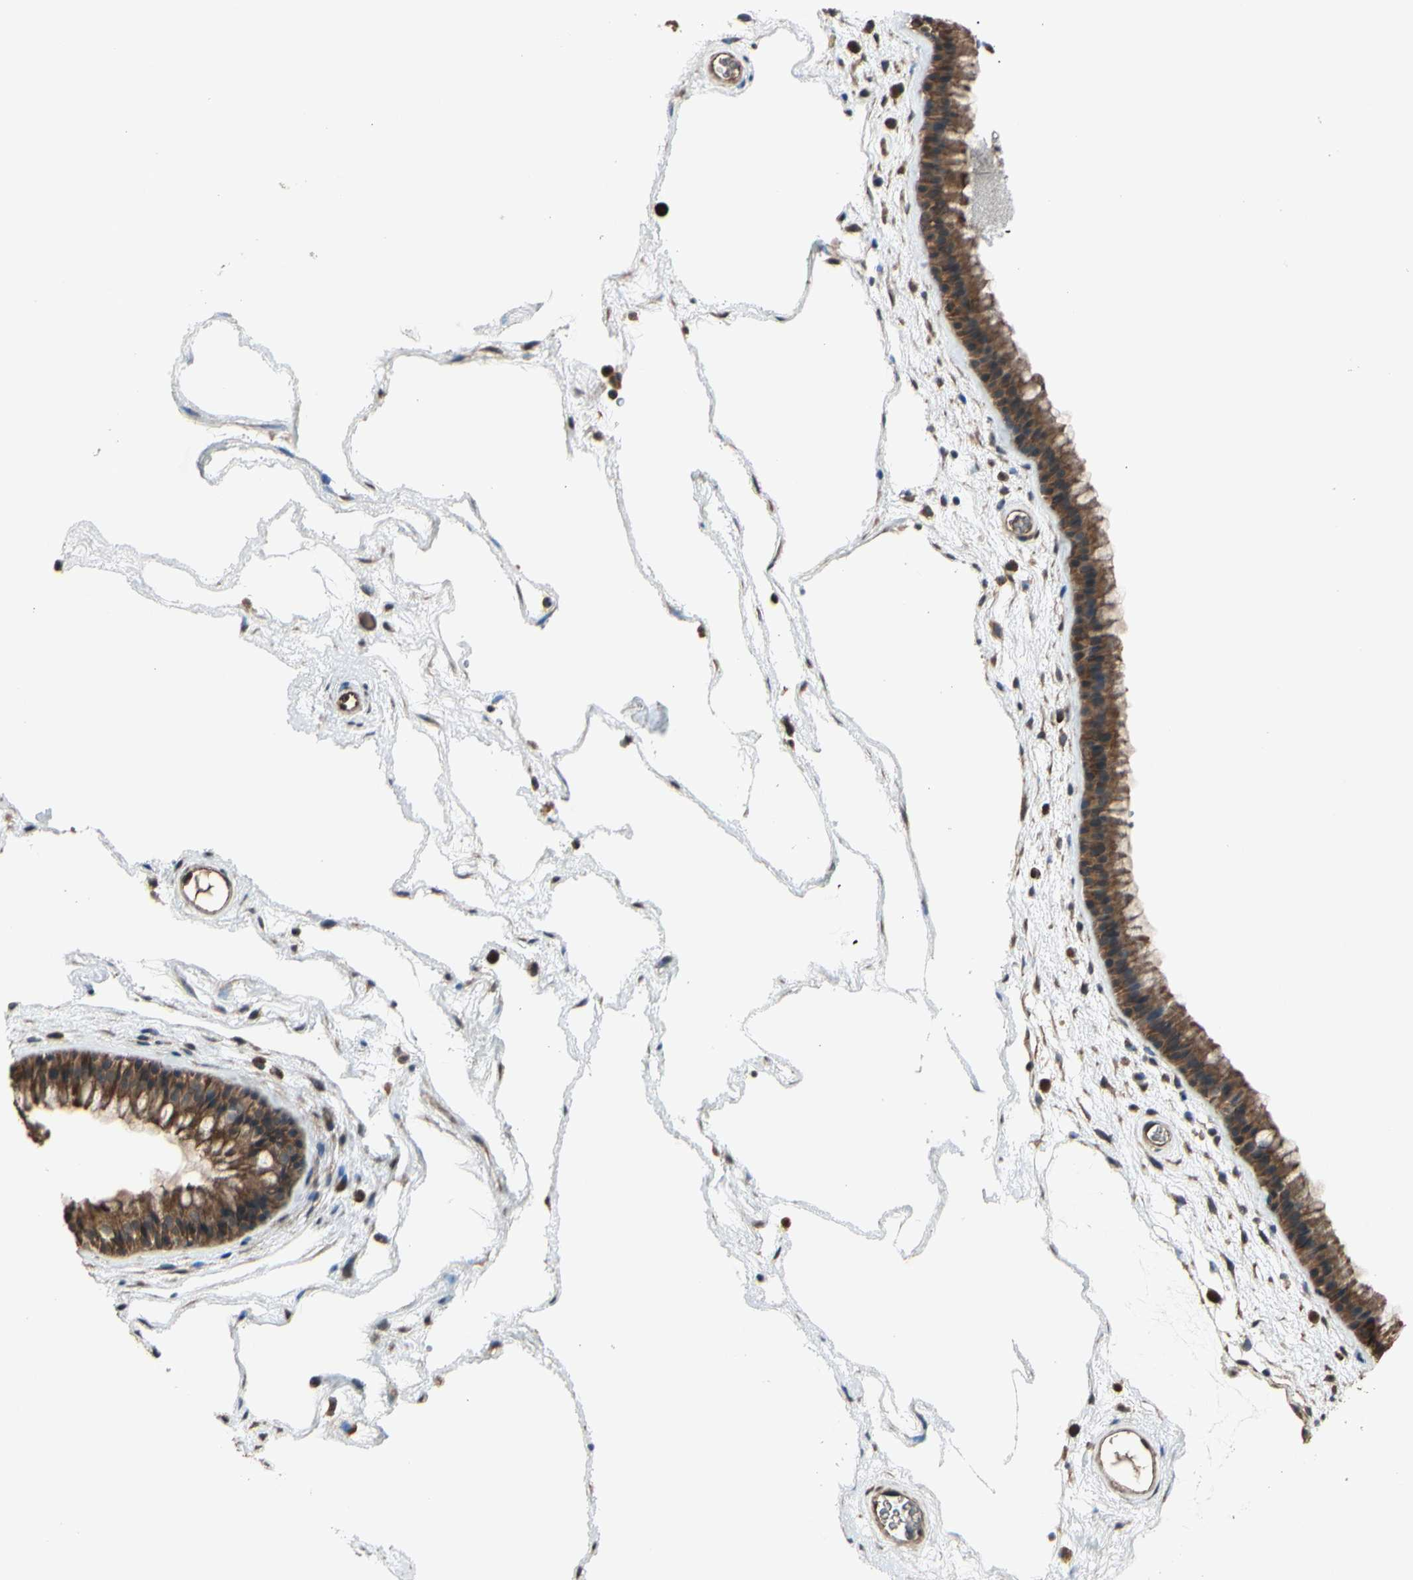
{"staining": {"intensity": "strong", "quantity": ">75%", "location": "cytoplasmic/membranous"}, "tissue": "nasopharynx", "cell_type": "Respiratory epithelial cells", "image_type": "normal", "snomed": [{"axis": "morphology", "description": "Normal tissue, NOS"}, {"axis": "morphology", "description": "Inflammation, NOS"}, {"axis": "topography", "description": "Nasopharynx"}], "caption": "Protein positivity by IHC reveals strong cytoplasmic/membranous positivity in about >75% of respiratory epithelial cells in benign nasopharynx. The staining was performed using DAB, with brown indicating positive protein expression. Nuclei are stained blue with hematoxylin.", "gene": "PNPLA7", "patient": {"sex": "male", "age": 48}}